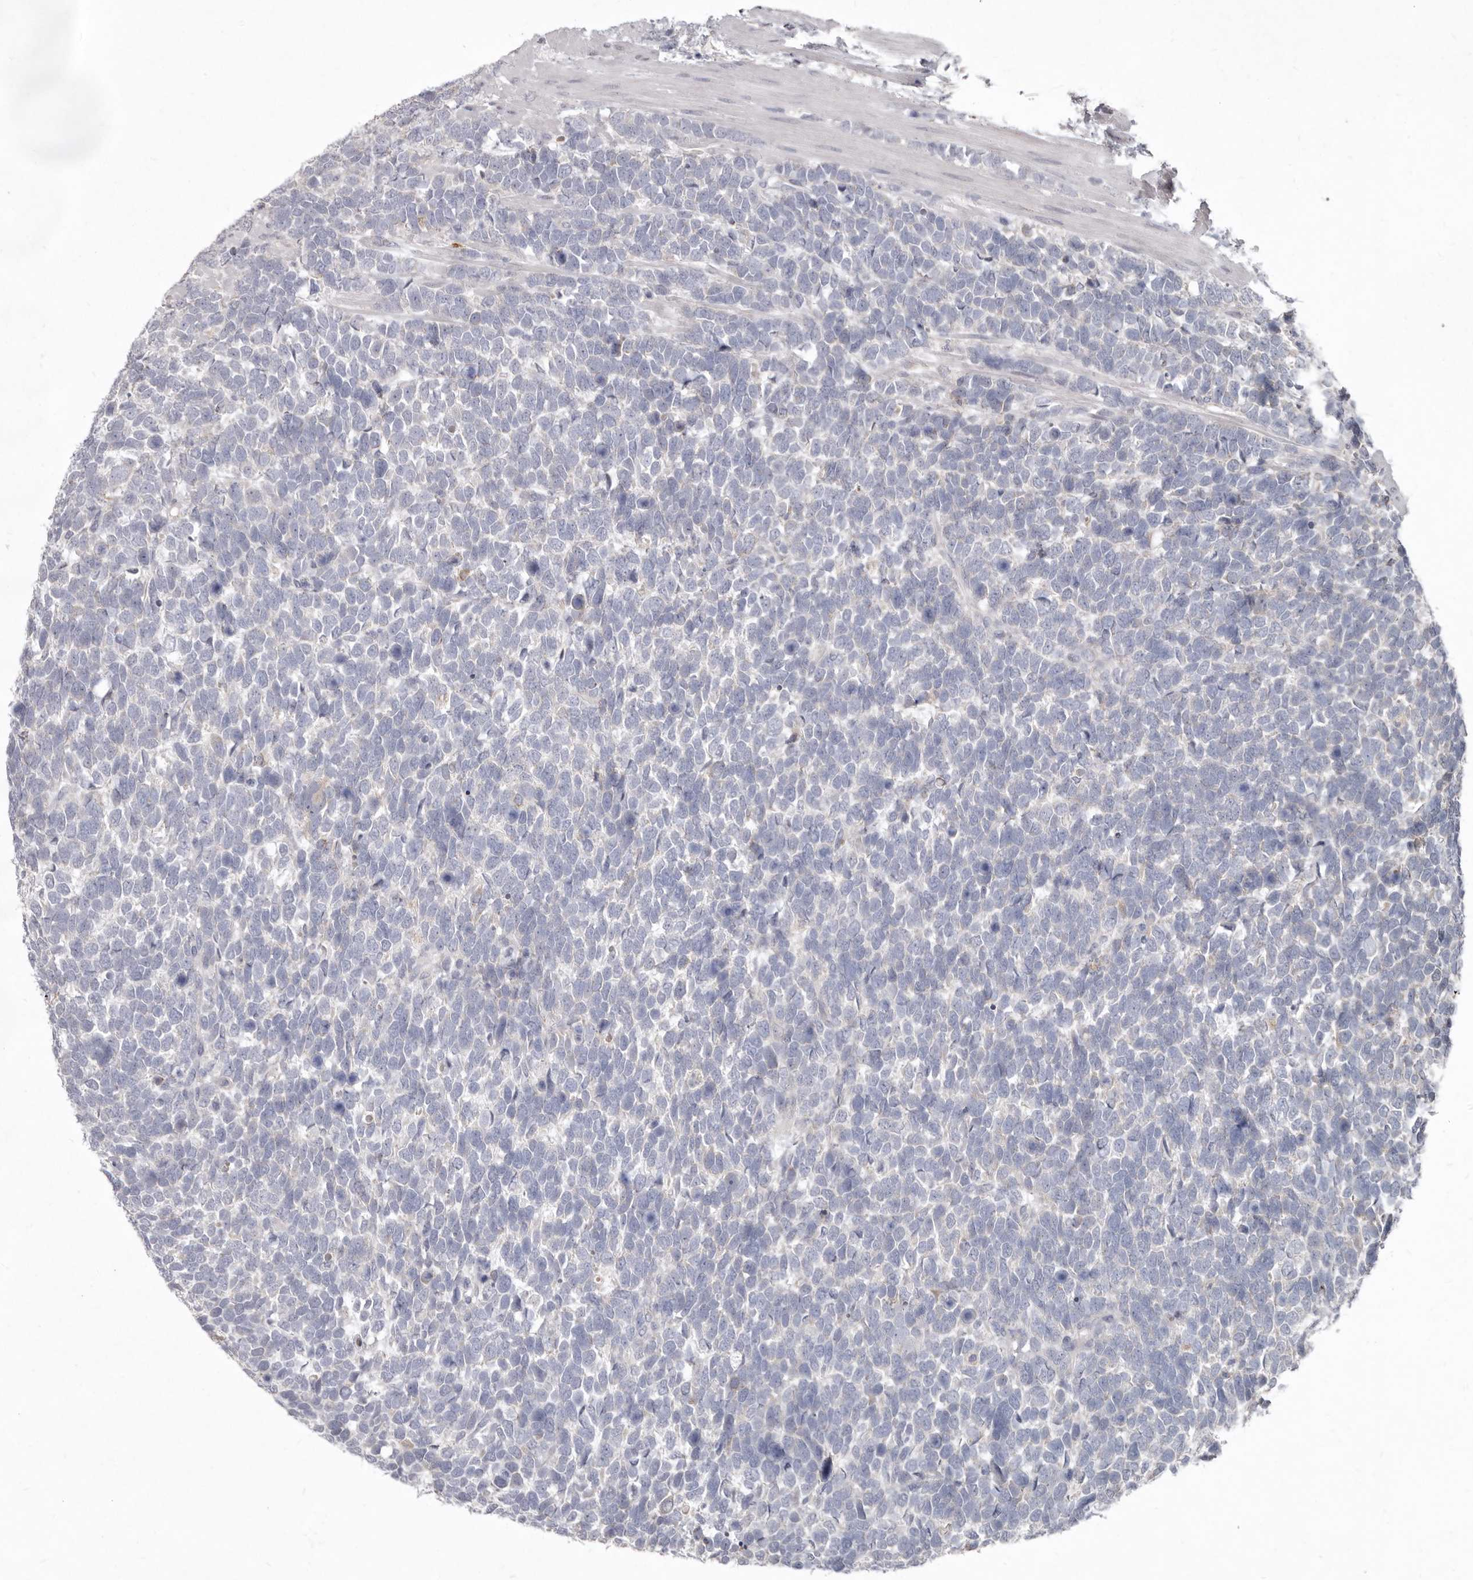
{"staining": {"intensity": "negative", "quantity": "none", "location": "none"}, "tissue": "urothelial cancer", "cell_type": "Tumor cells", "image_type": "cancer", "snomed": [{"axis": "morphology", "description": "Urothelial carcinoma, High grade"}, {"axis": "topography", "description": "Urinary bladder"}], "caption": "Photomicrograph shows no protein positivity in tumor cells of urothelial carcinoma (high-grade) tissue.", "gene": "P2RX6", "patient": {"sex": "female", "age": 82}}